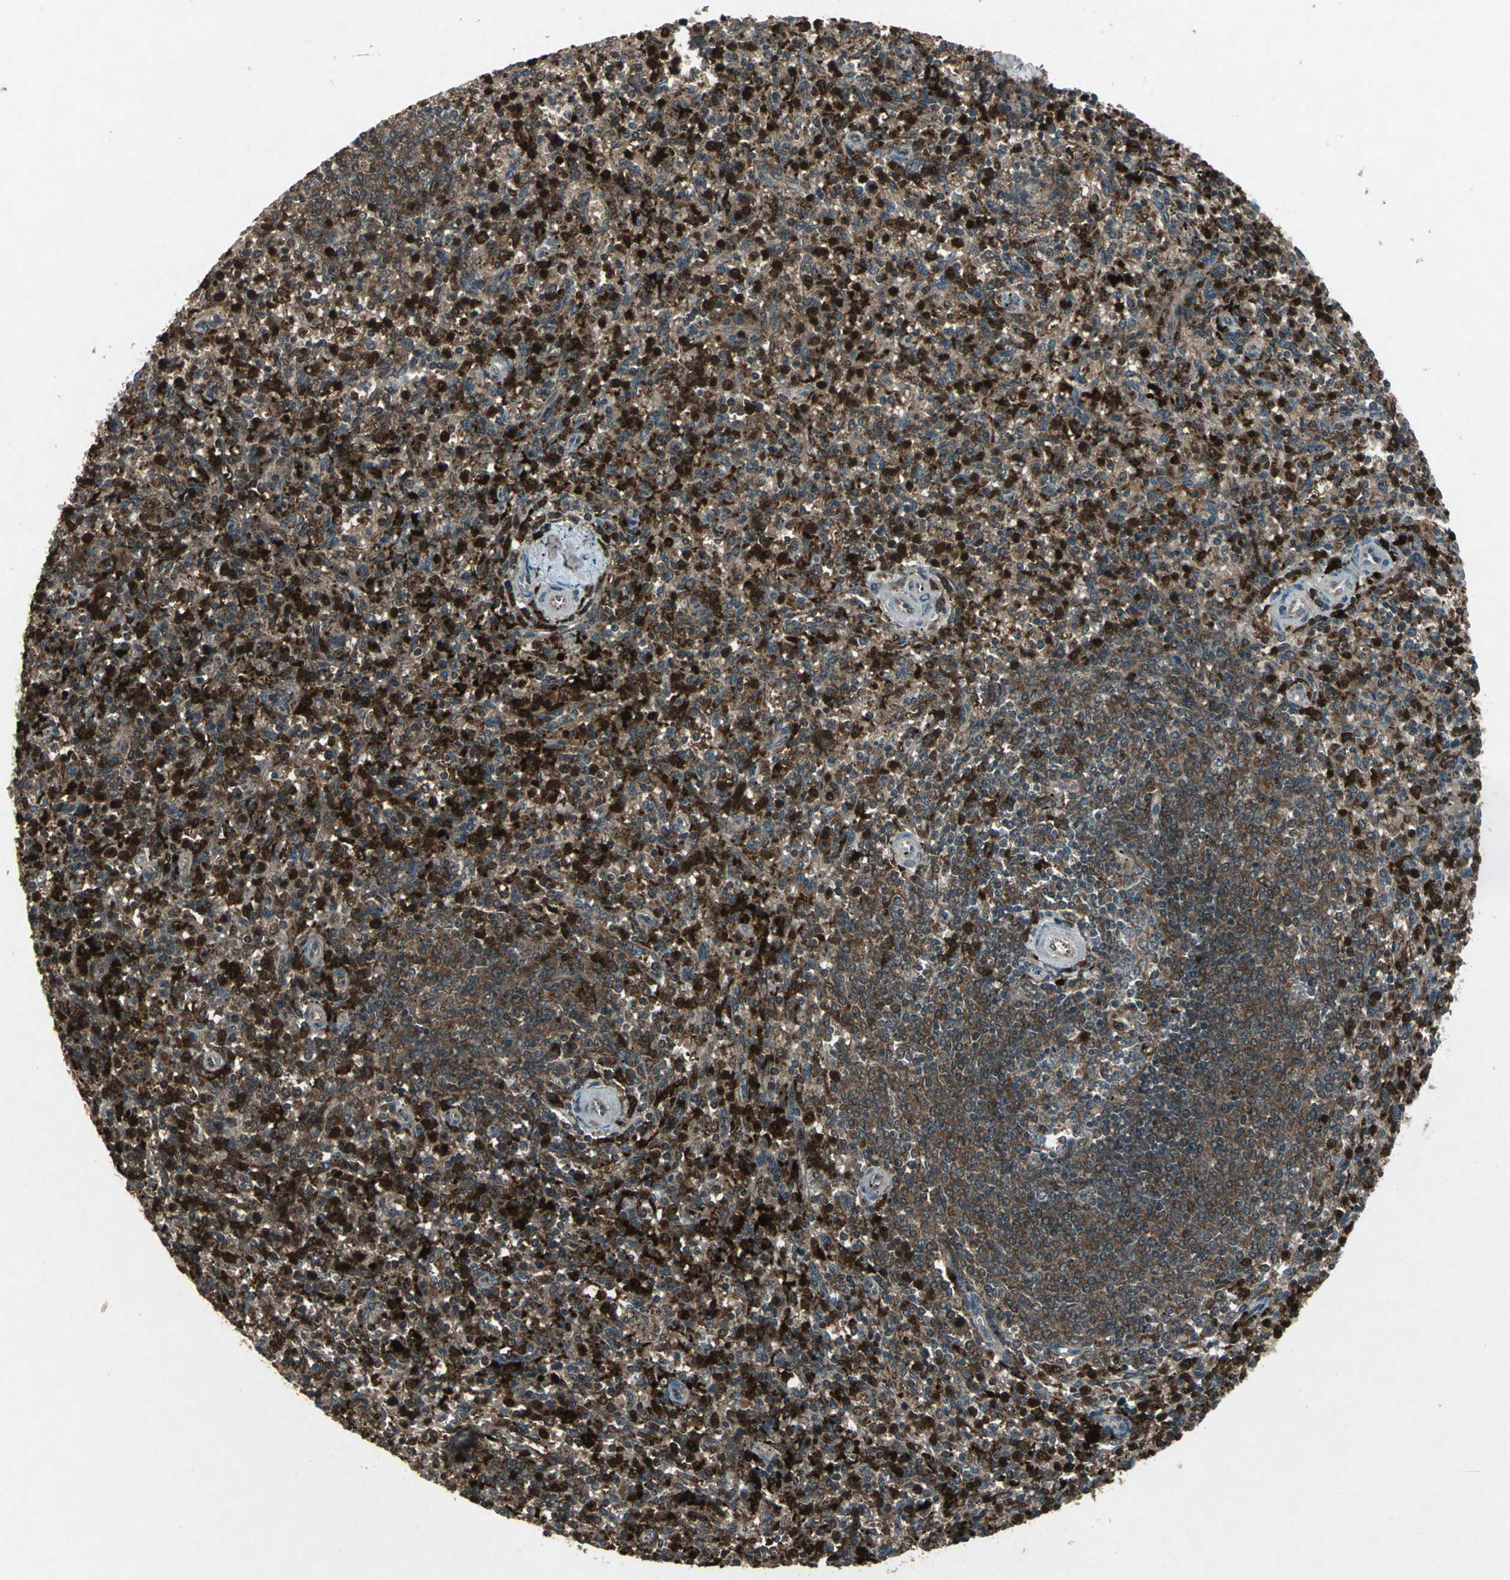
{"staining": {"intensity": "strong", "quantity": ">75%", "location": "cytoplasmic/membranous,nuclear"}, "tissue": "spleen", "cell_type": "Cells in red pulp", "image_type": "normal", "snomed": [{"axis": "morphology", "description": "Normal tissue, NOS"}, {"axis": "topography", "description": "Spleen"}], "caption": "DAB (3,3'-diaminobenzidine) immunohistochemical staining of benign human spleen shows strong cytoplasmic/membranous,nuclear protein staining in approximately >75% of cells in red pulp.", "gene": "PYCARD", "patient": {"sex": "male", "age": 72}}